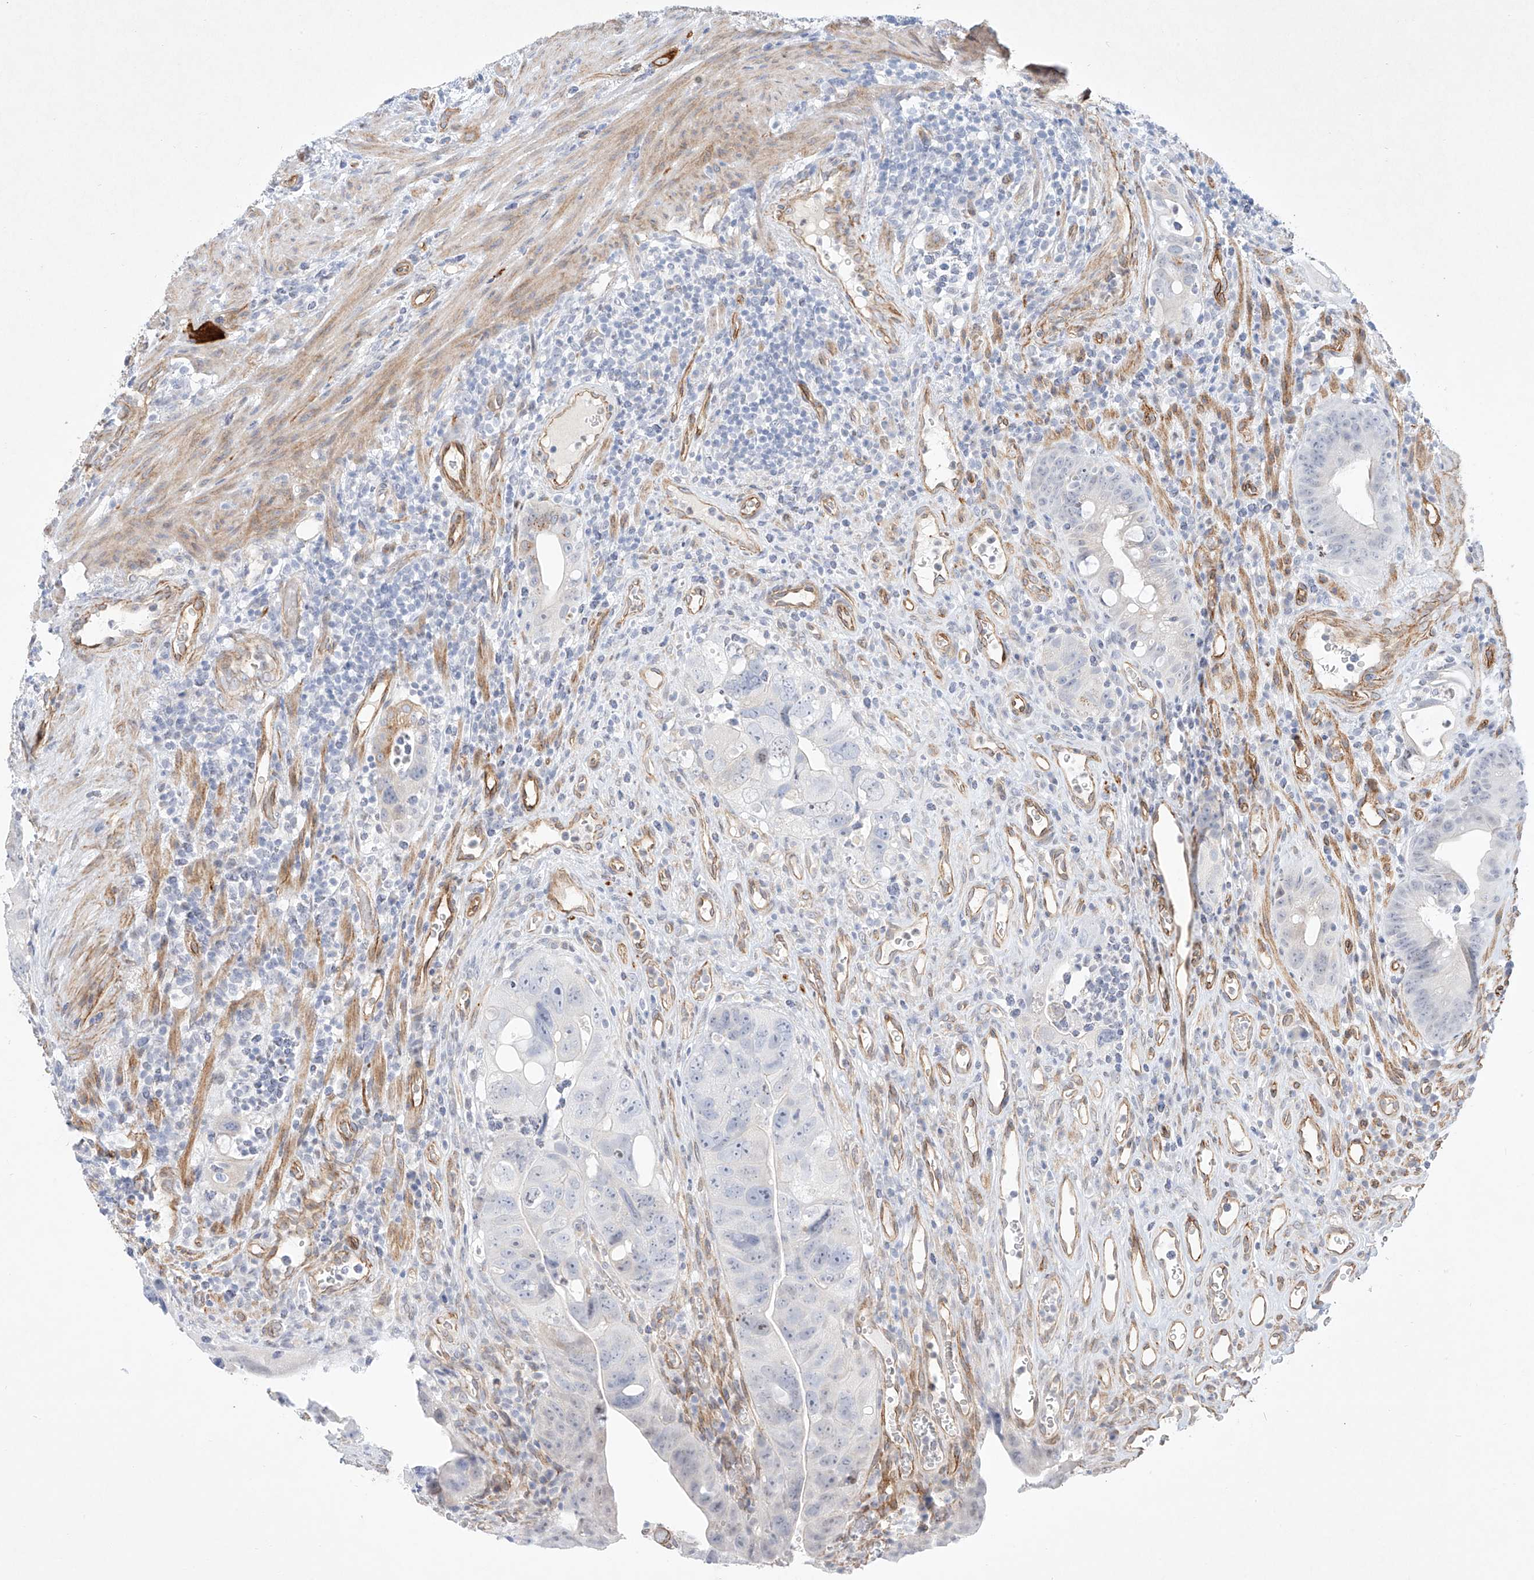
{"staining": {"intensity": "negative", "quantity": "none", "location": "none"}, "tissue": "colorectal cancer", "cell_type": "Tumor cells", "image_type": "cancer", "snomed": [{"axis": "morphology", "description": "Adenocarcinoma, NOS"}, {"axis": "topography", "description": "Rectum"}], "caption": "Colorectal cancer (adenocarcinoma) stained for a protein using immunohistochemistry (IHC) demonstrates no positivity tumor cells.", "gene": "REEP2", "patient": {"sex": "male", "age": 59}}